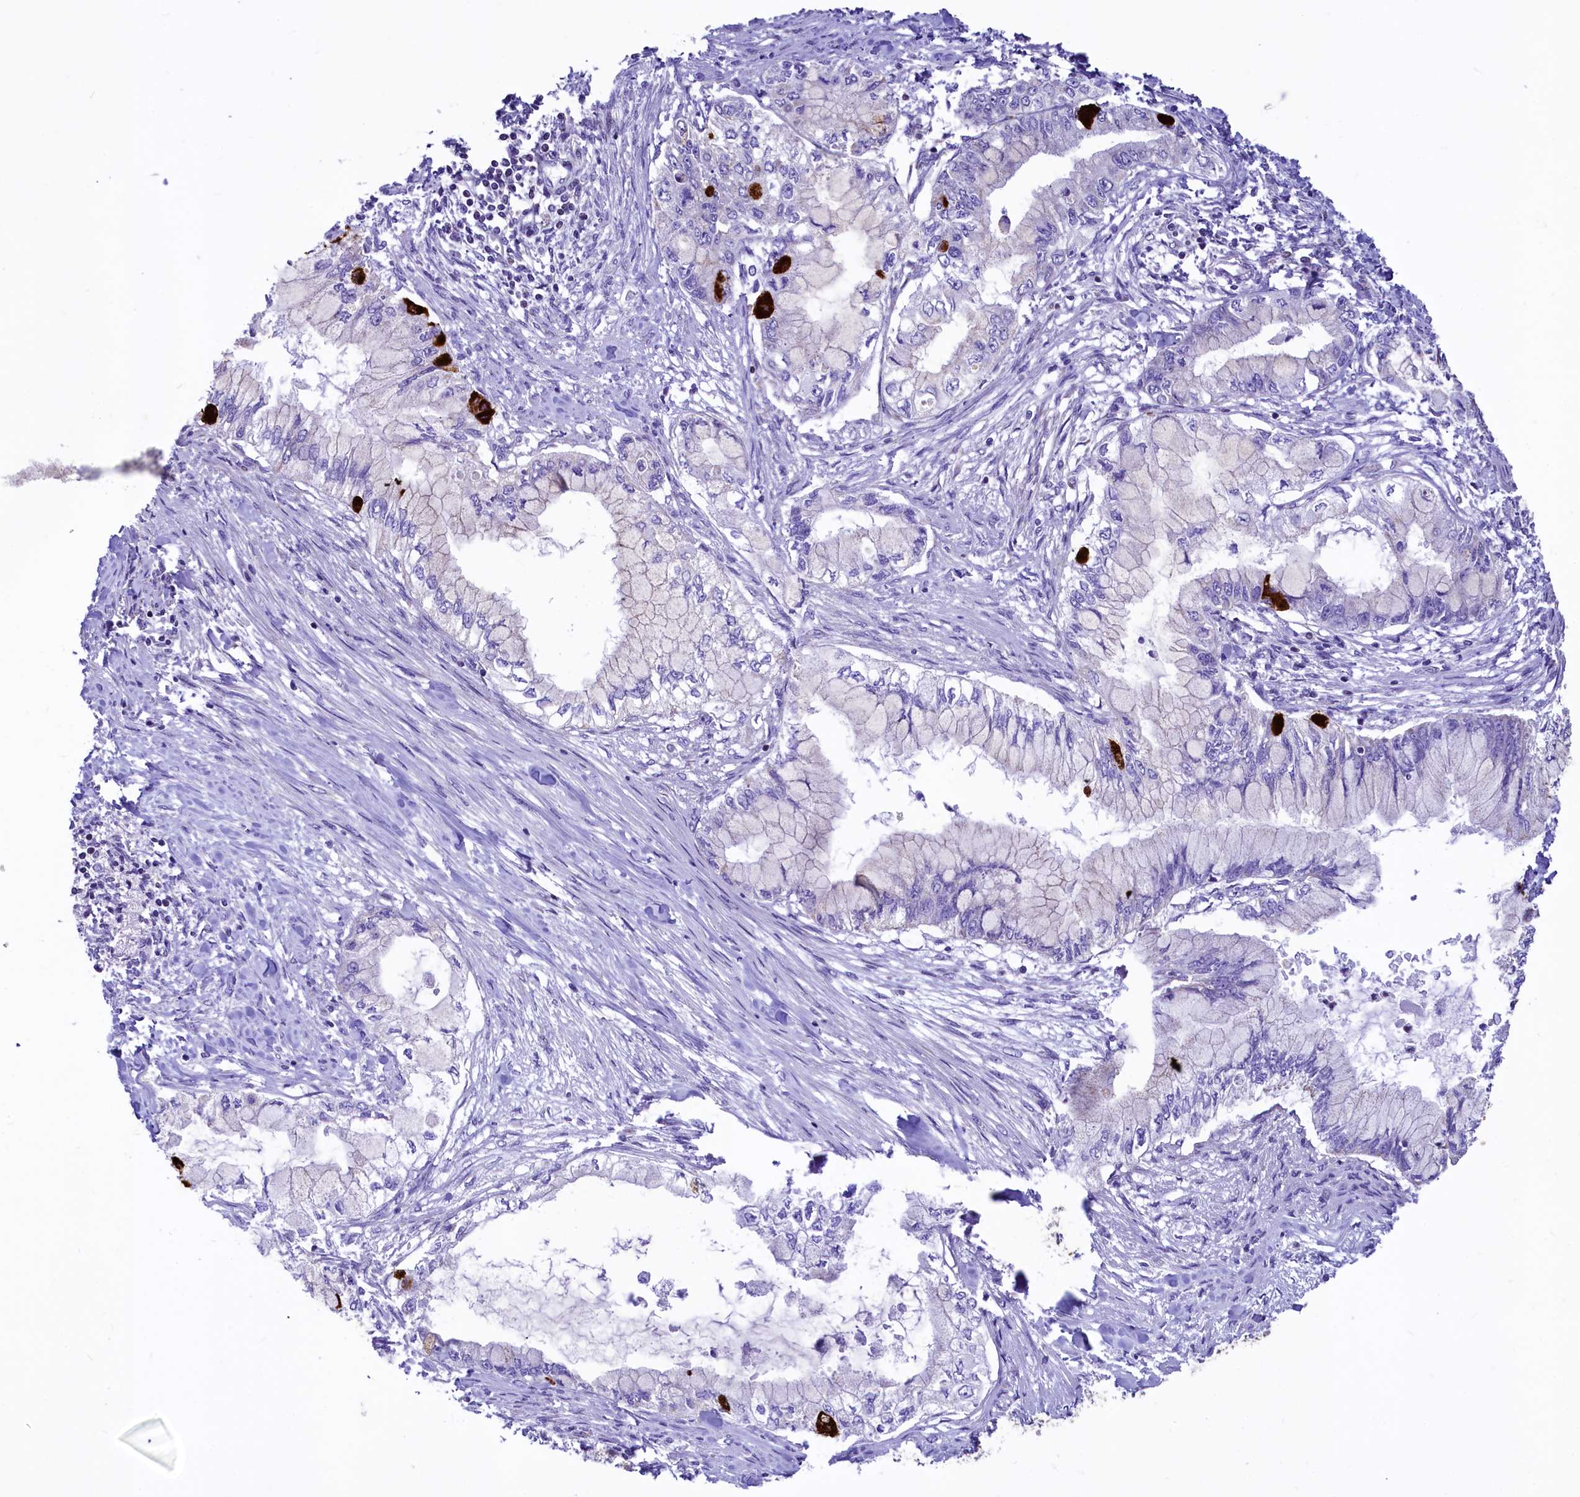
{"staining": {"intensity": "negative", "quantity": "none", "location": "none"}, "tissue": "pancreatic cancer", "cell_type": "Tumor cells", "image_type": "cancer", "snomed": [{"axis": "morphology", "description": "Adenocarcinoma, NOS"}, {"axis": "topography", "description": "Pancreas"}], "caption": "Human pancreatic cancer (adenocarcinoma) stained for a protein using immunohistochemistry shows no expression in tumor cells.", "gene": "VWCE", "patient": {"sex": "male", "age": 48}}